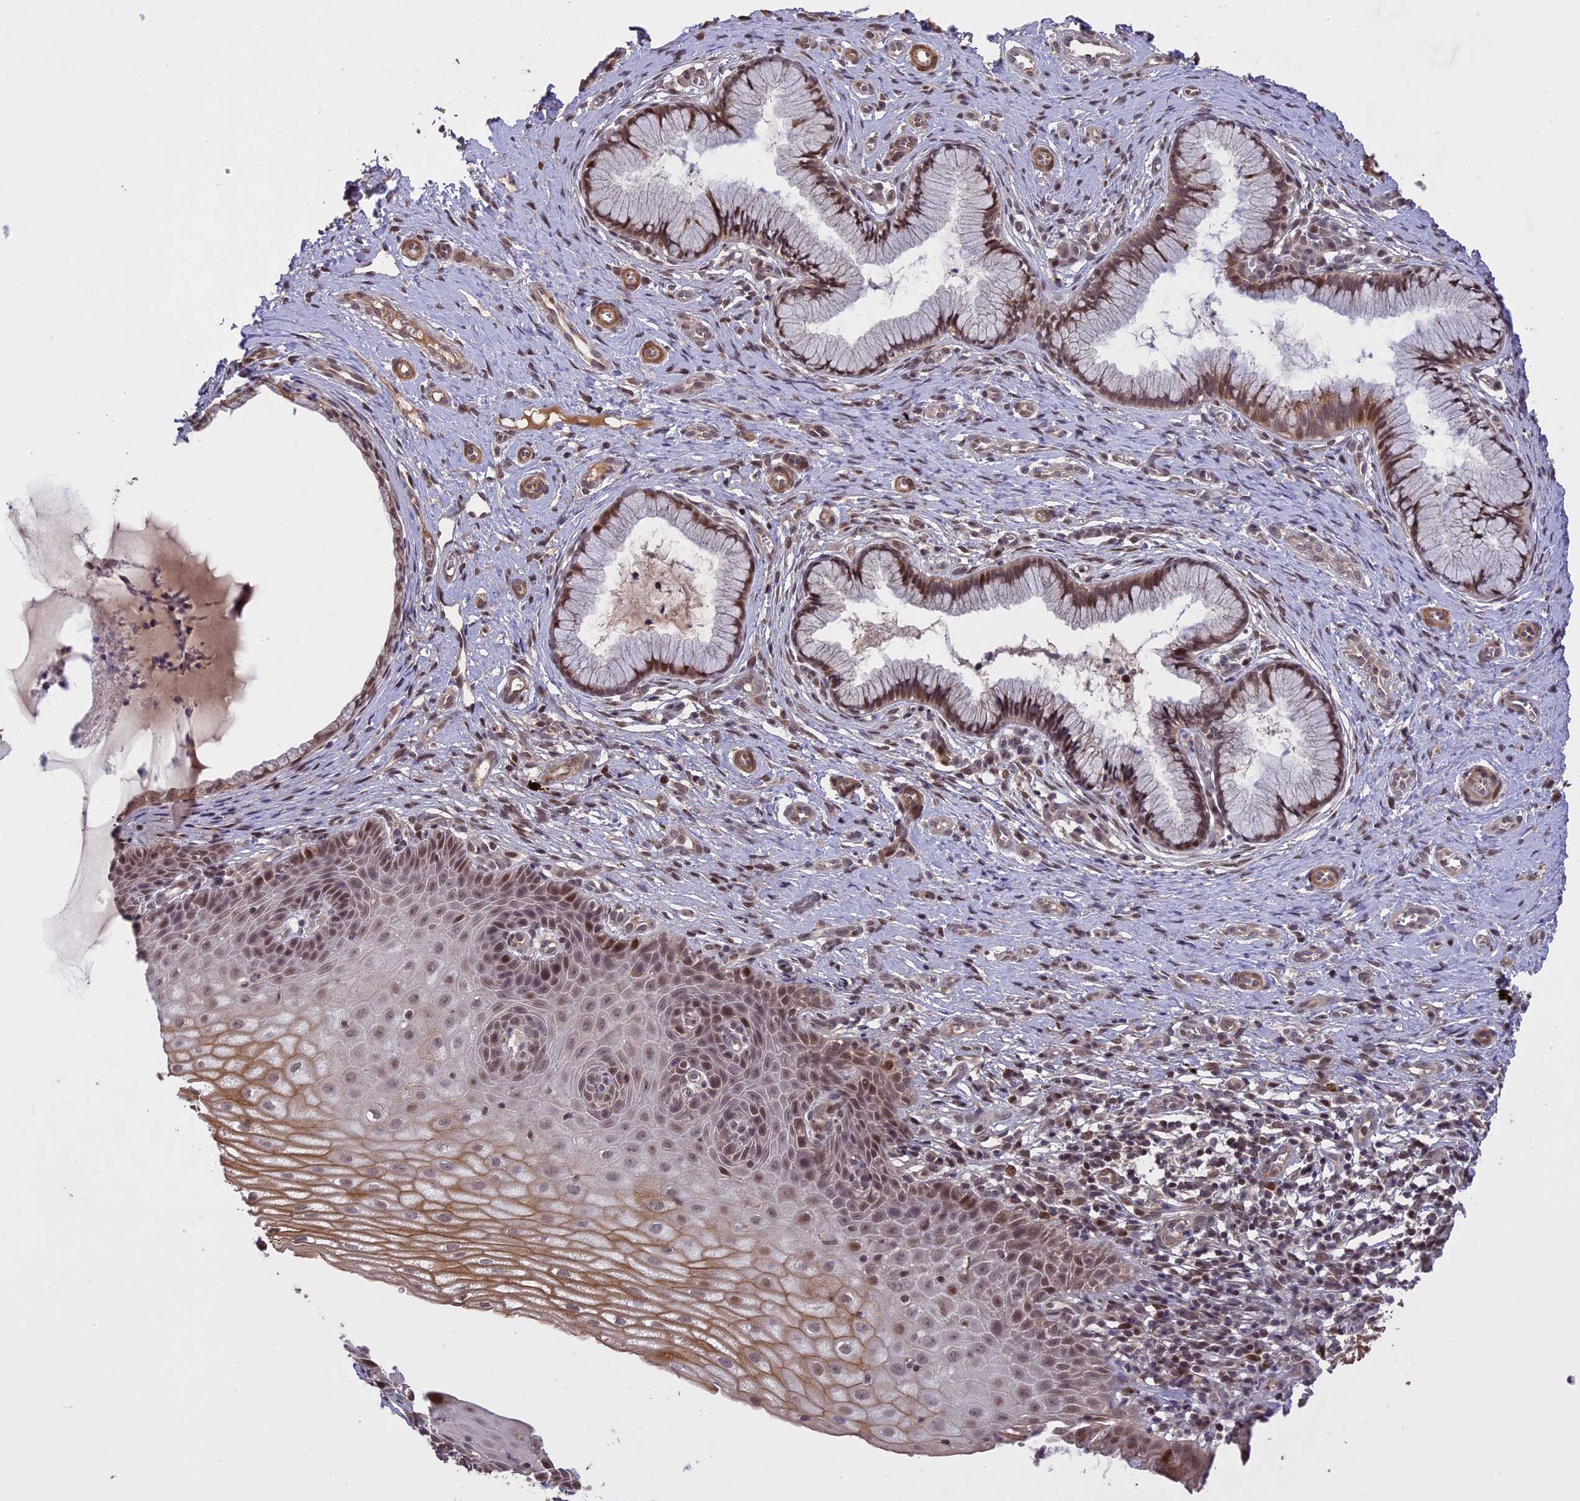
{"staining": {"intensity": "moderate", "quantity": "25%-75%", "location": "cytoplasmic/membranous,nuclear"}, "tissue": "cervix", "cell_type": "Glandular cells", "image_type": "normal", "snomed": [{"axis": "morphology", "description": "Normal tissue, NOS"}, {"axis": "topography", "description": "Cervix"}], "caption": "IHC image of normal cervix stained for a protein (brown), which demonstrates medium levels of moderate cytoplasmic/membranous,nuclear staining in approximately 25%-75% of glandular cells.", "gene": "PRELID2", "patient": {"sex": "female", "age": 36}}